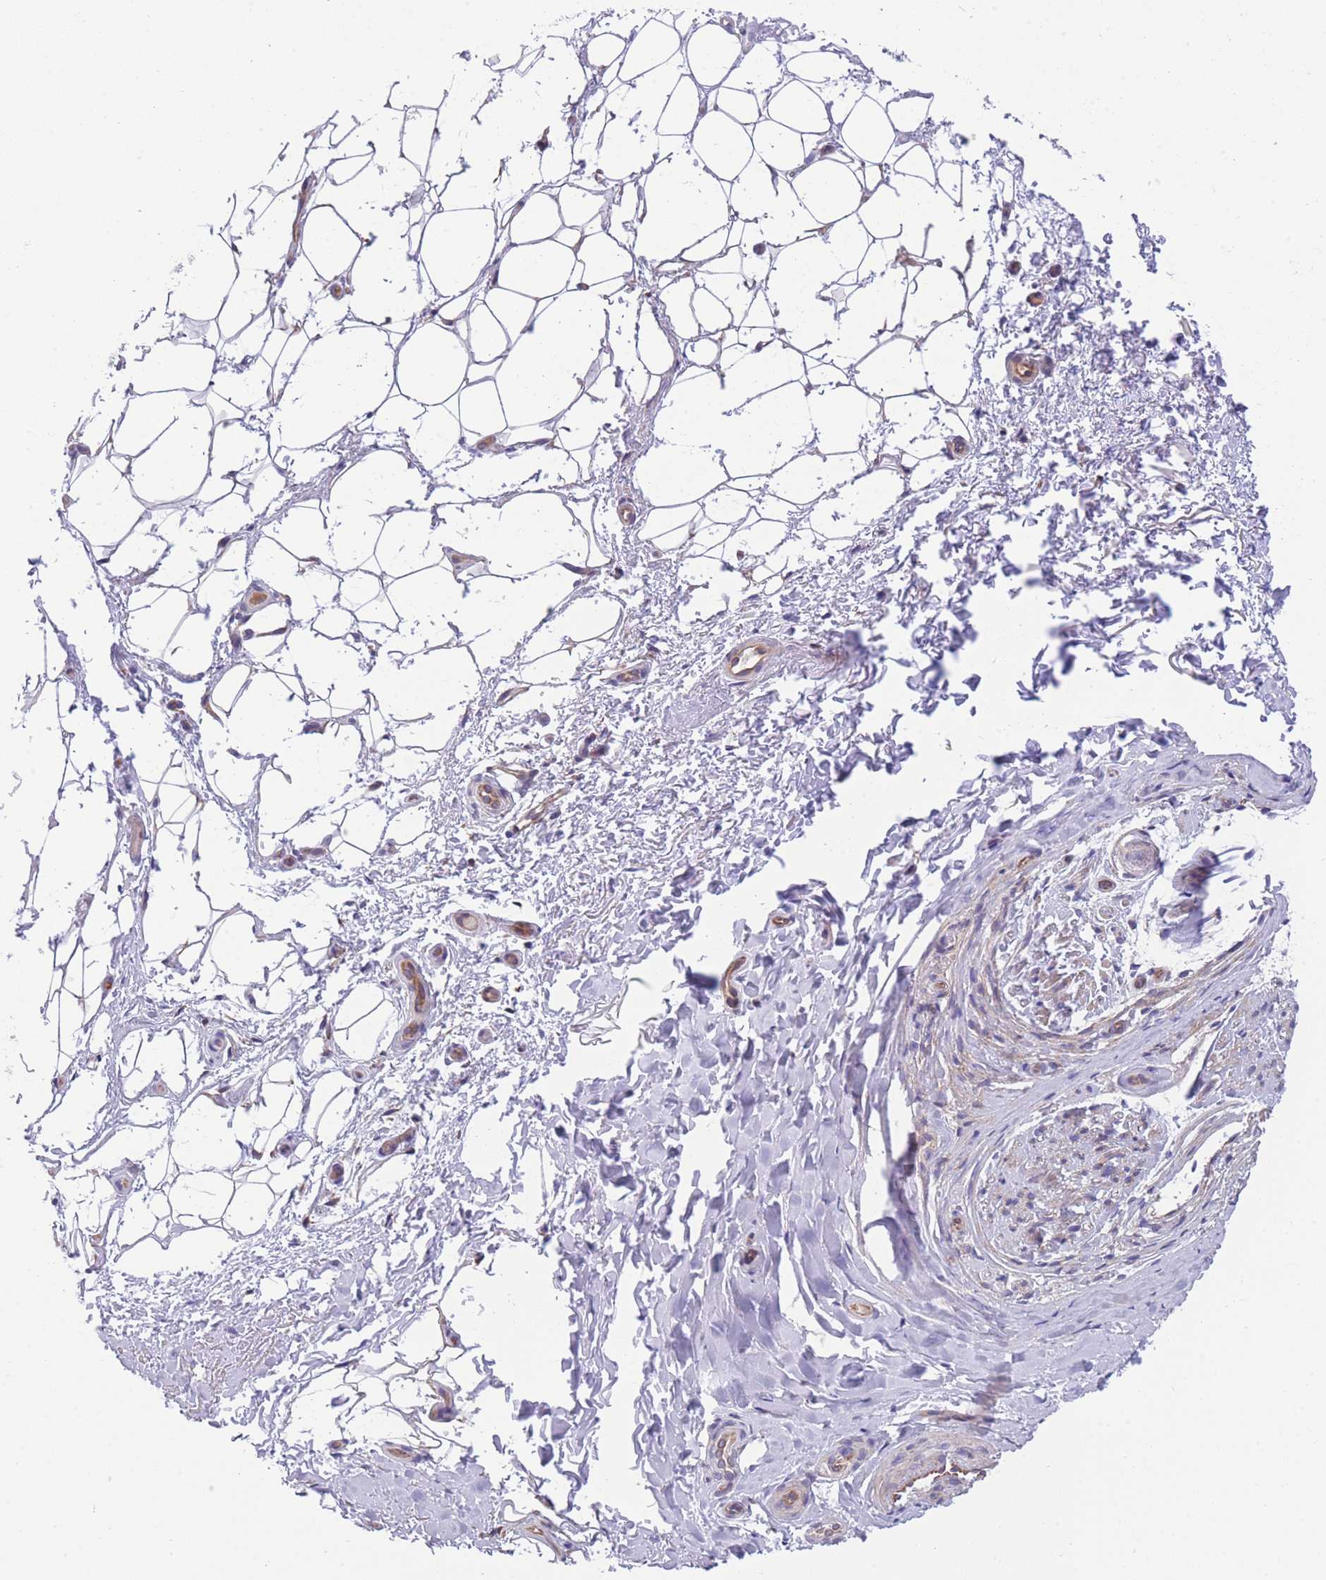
{"staining": {"intensity": "negative", "quantity": "none", "location": "none"}, "tissue": "adipose tissue", "cell_type": "Adipocytes", "image_type": "normal", "snomed": [{"axis": "morphology", "description": "Normal tissue, NOS"}, {"axis": "topography", "description": "Peripheral nerve tissue"}], "caption": "Immunohistochemistry (IHC) of unremarkable human adipose tissue shows no positivity in adipocytes.", "gene": "WWOX", "patient": {"sex": "female", "age": 61}}